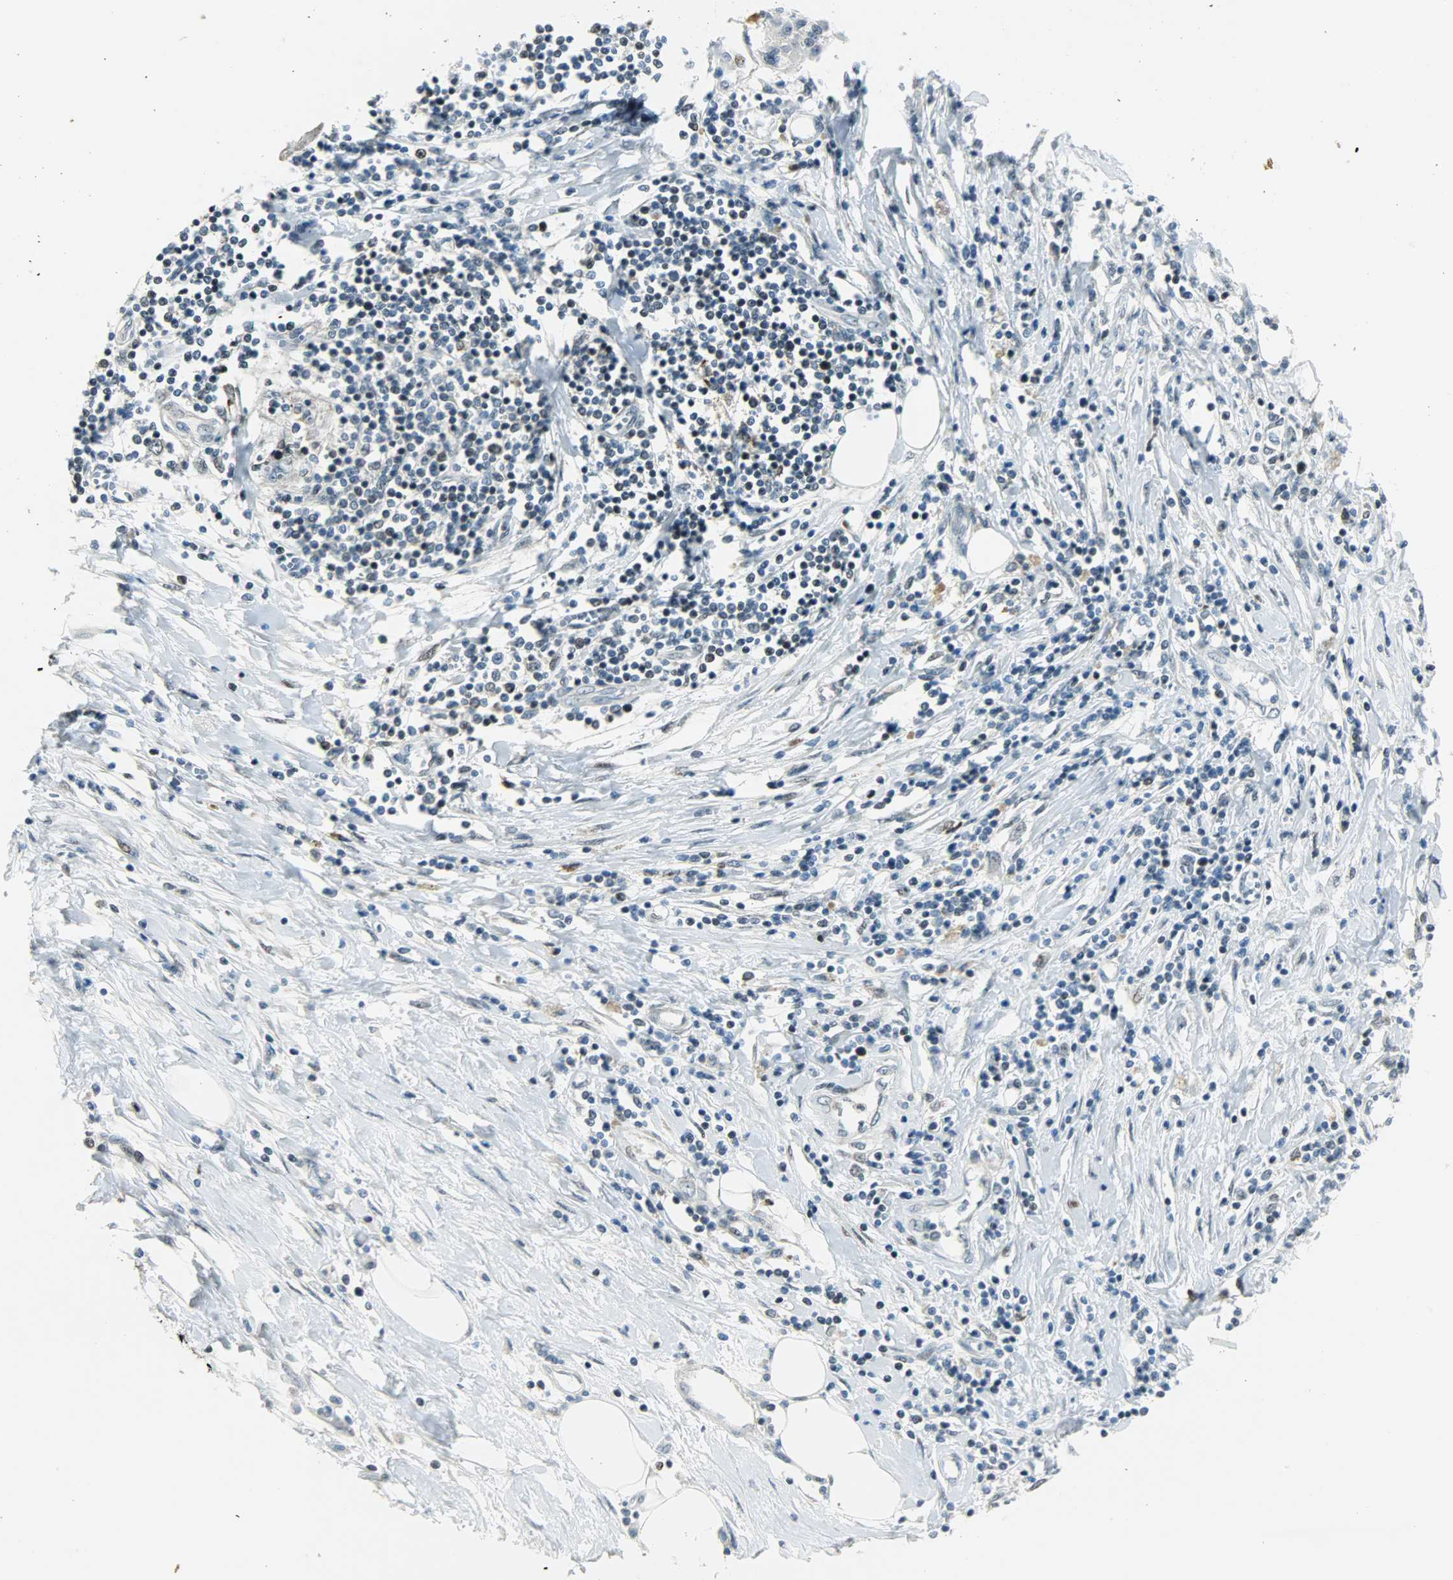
{"staining": {"intensity": "weak", "quantity": "<25%", "location": "cytoplasmic/membranous"}, "tissue": "pancreatic cancer", "cell_type": "Tumor cells", "image_type": "cancer", "snomed": [{"axis": "morphology", "description": "Adenocarcinoma, NOS"}, {"axis": "topography", "description": "Pancreas"}], "caption": "Immunohistochemistry (IHC) of pancreatic cancer (adenocarcinoma) displays no staining in tumor cells.", "gene": "IL15", "patient": {"sex": "female", "age": 70}}